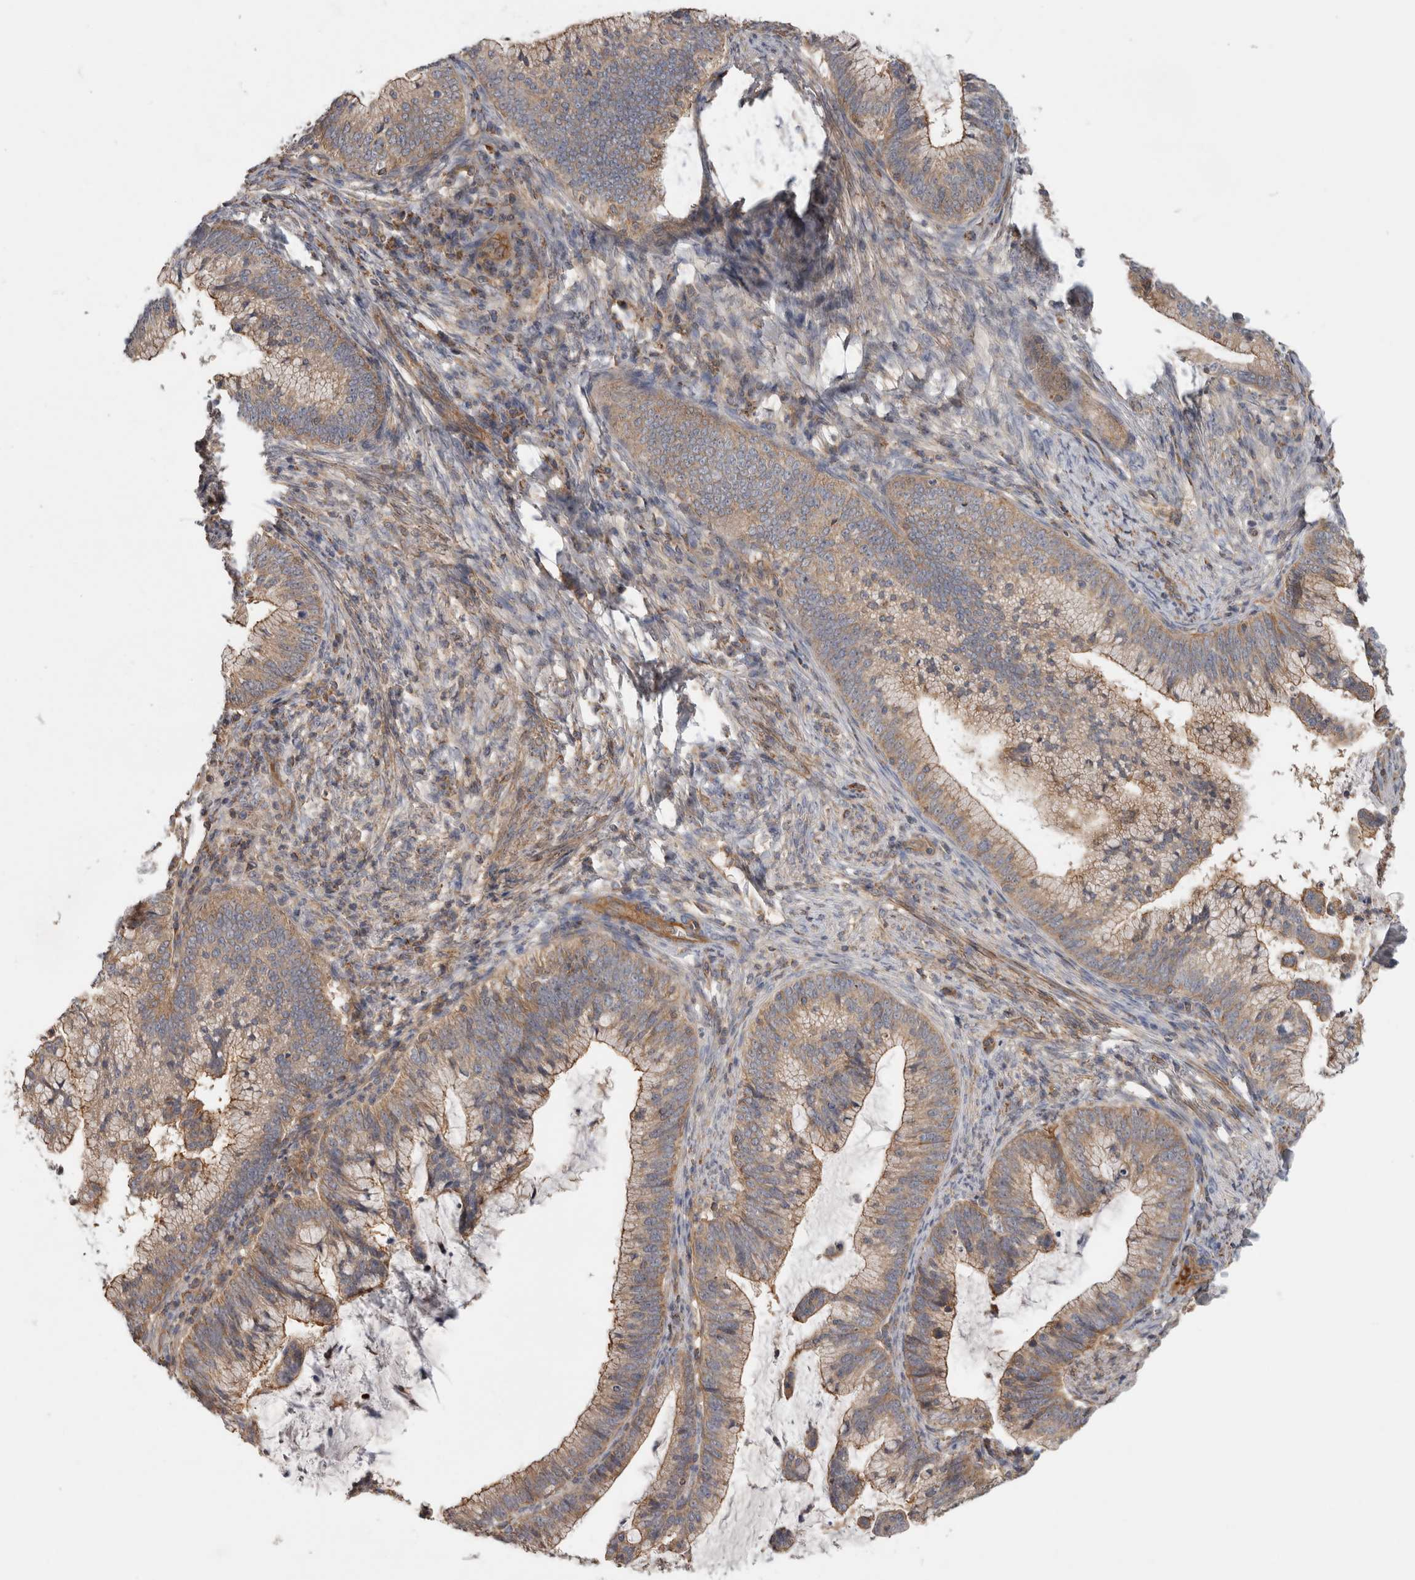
{"staining": {"intensity": "moderate", "quantity": "<25%", "location": "cytoplasmic/membranous,nuclear"}, "tissue": "cervical cancer", "cell_type": "Tumor cells", "image_type": "cancer", "snomed": [{"axis": "morphology", "description": "Adenocarcinoma, NOS"}, {"axis": "topography", "description": "Cervix"}], "caption": "Brown immunohistochemical staining in cervical cancer exhibits moderate cytoplasmic/membranous and nuclear staining in about <25% of tumor cells. (IHC, brightfield microscopy, high magnification).", "gene": "SFXN2", "patient": {"sex": "female", "age": 36}}